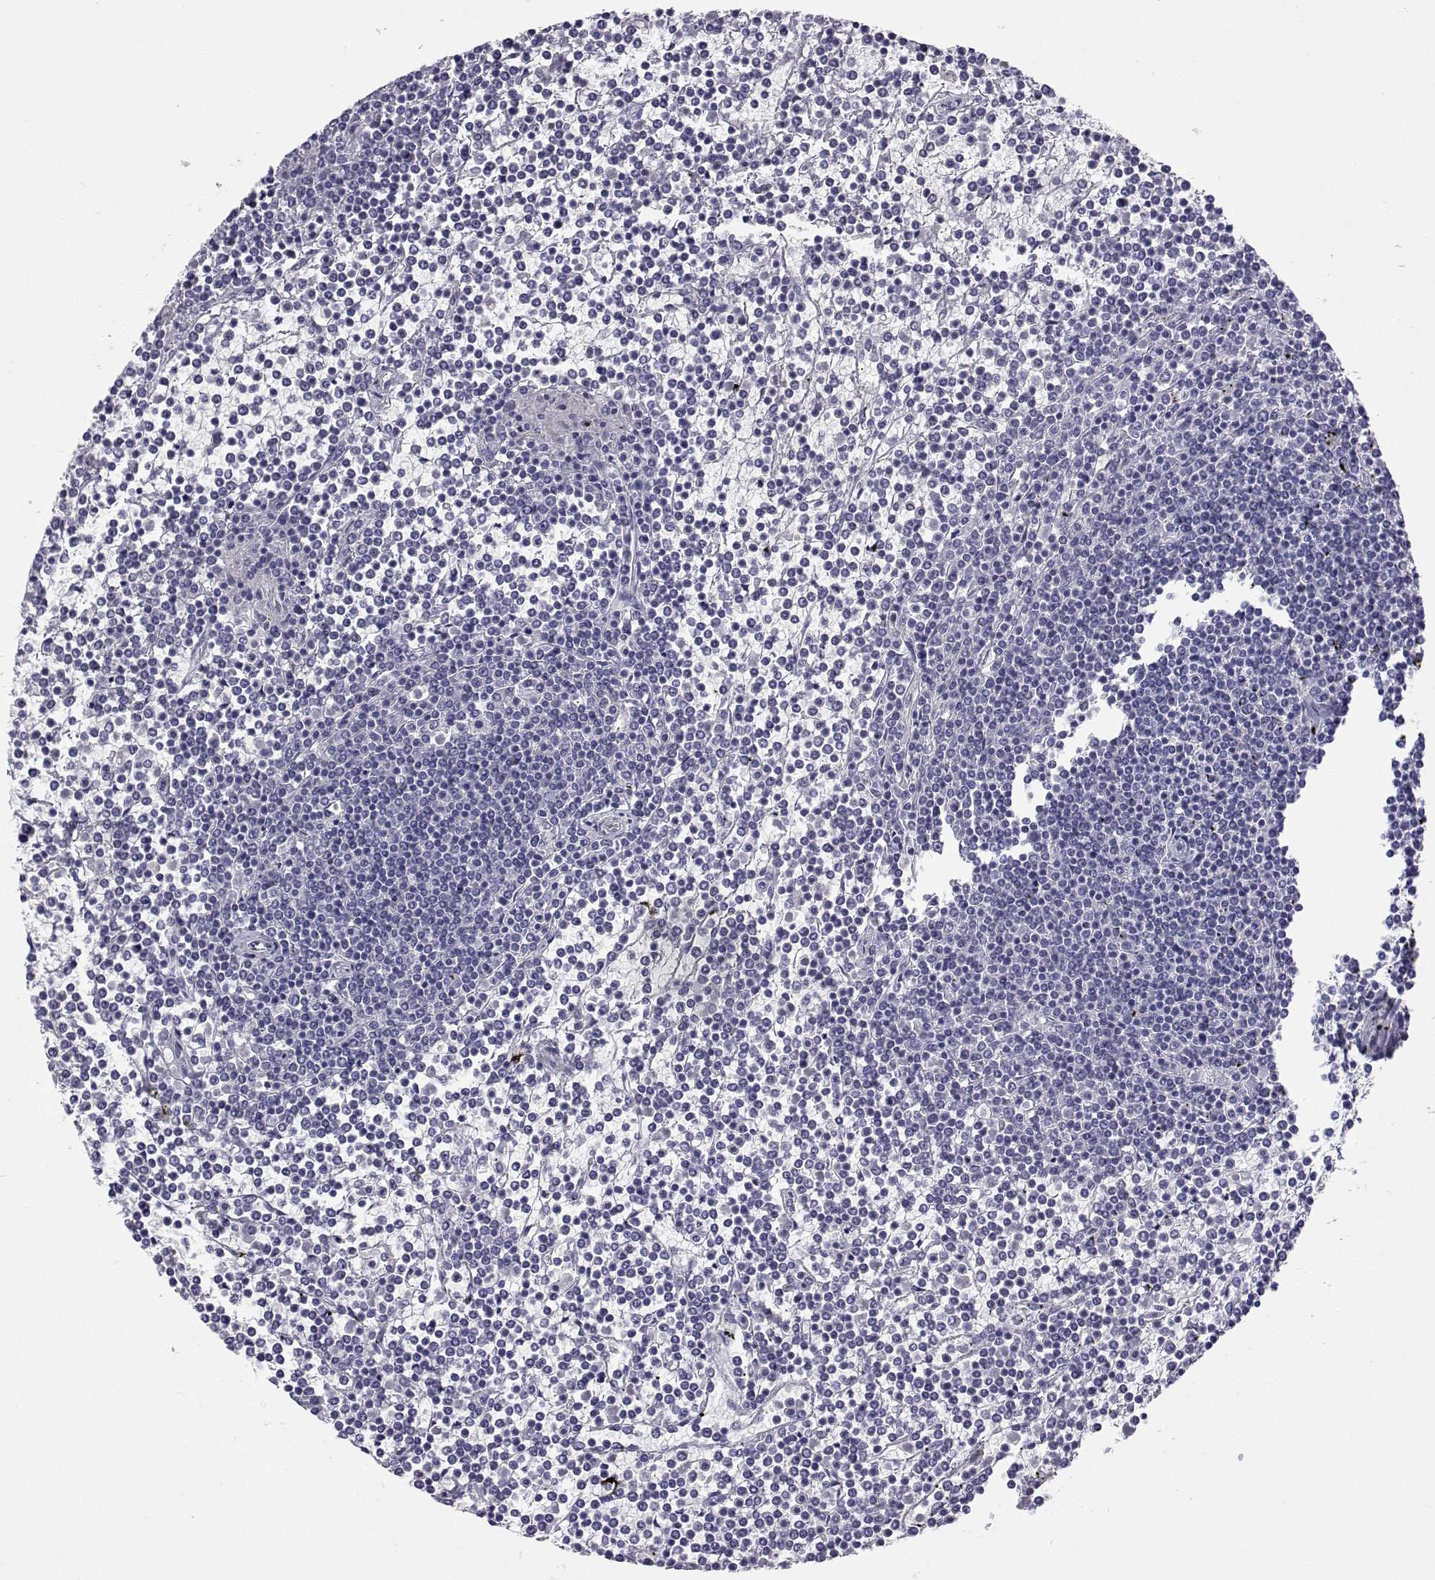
{"staining": {"intensity": "negative", "quantity": "none", "location": "none"}, "tissue": "lymphoma", "cell_type": "Tumor cells", "image_type": "cancer", "snomed": [{"axis": "morphology", "description": "Malignant lymphoma, non-Hodgkin's type, Low grade"}, {"axis": "topography", "description": "Spleen"}], "caption": "A high-resolution photomicrograph shows immunohistochemistry (IHC) staining of malignant lymphoma, non-Hodgkin's type (low-grade), which reveals no significant staining in tumor cells.", "gene": "PLIN4", "patient": {"sex": "female", "age": 19}}